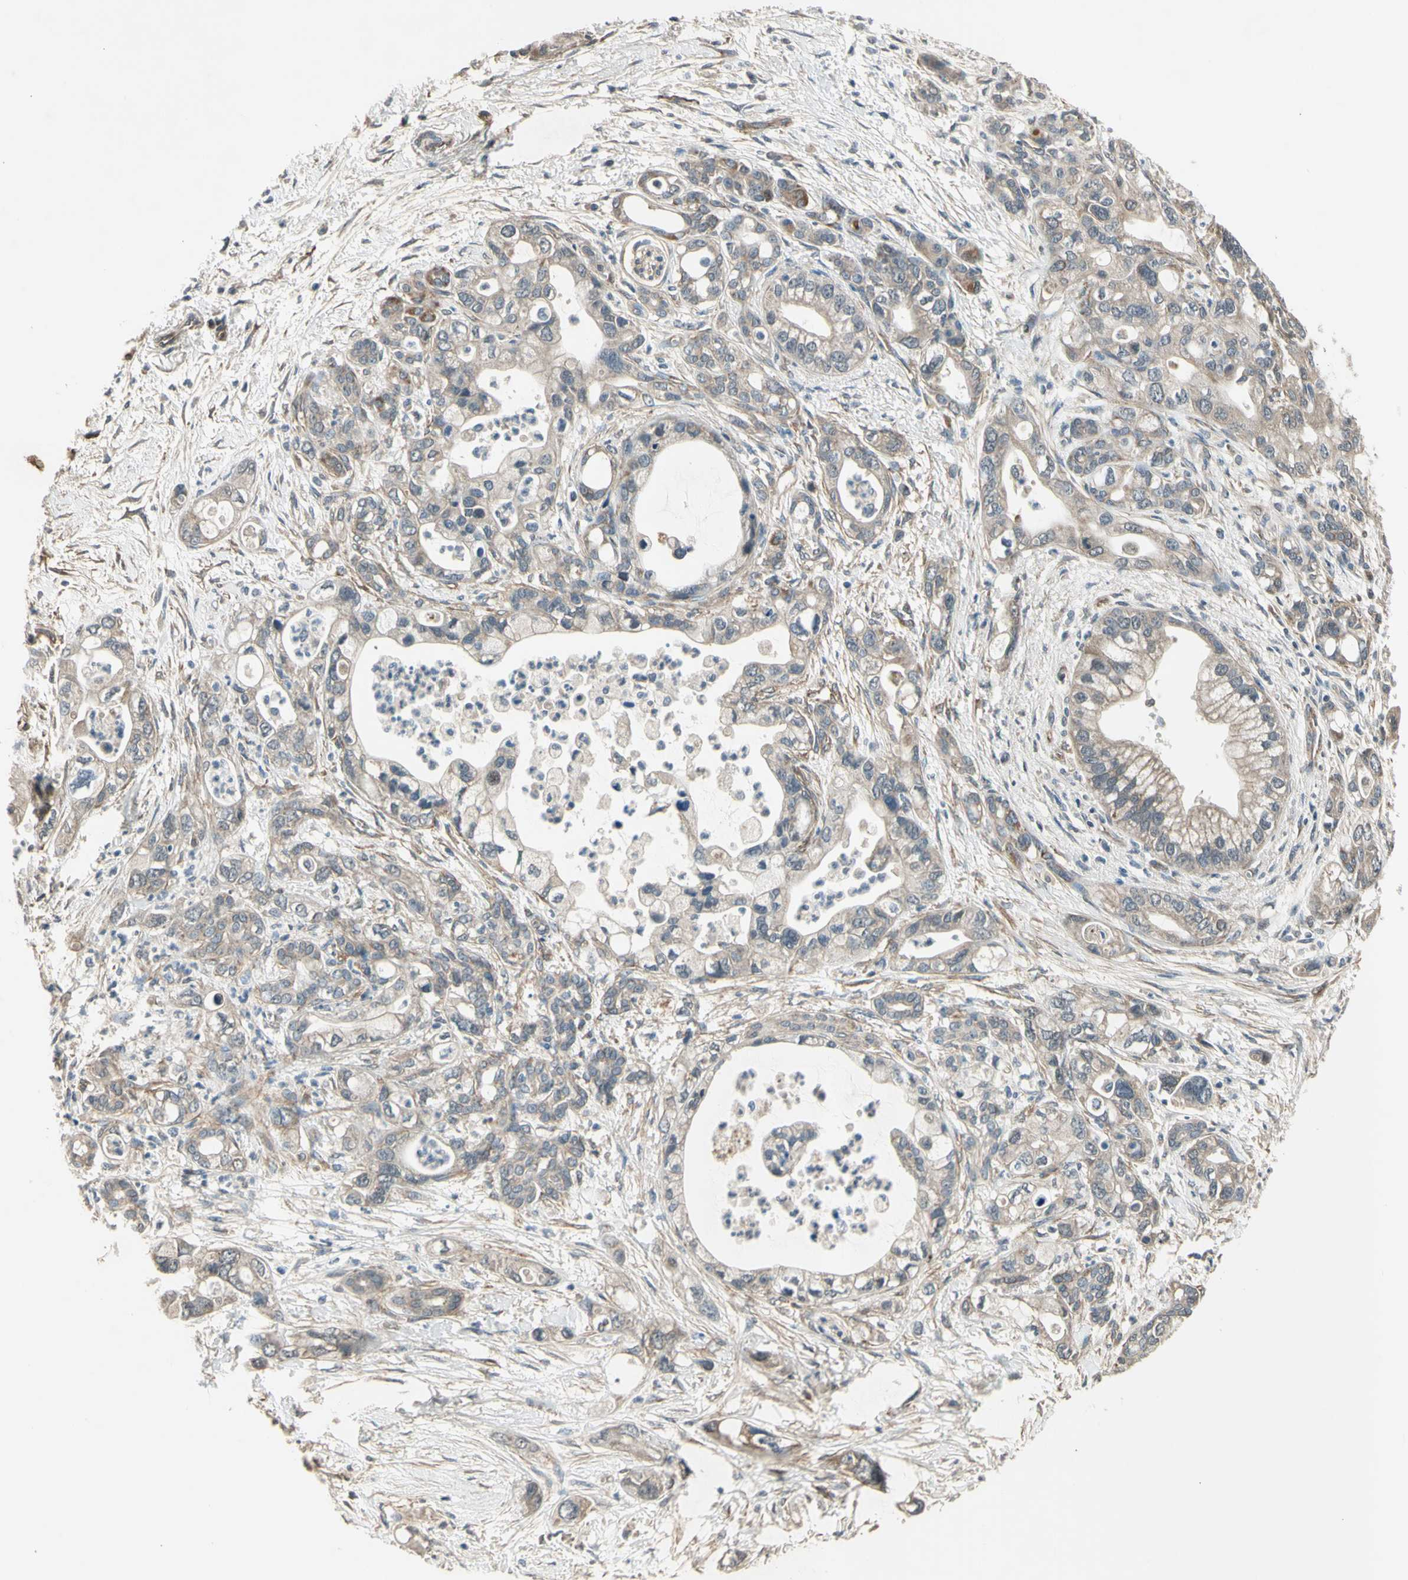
{"staining": {"intensity": "weak", "quantity": "25%-75%", "location": "cytoplasmic/membranous"}, "tissue": "pancreatic cancer", "cell_type": "Tumor cells", "image_type": "cancer", "snomed": [{"axis": "morphology", "description": "Adenocarcinoma, NOS"}, {"axis": "topography", "description": "Pancreas"}], "caption": "Adenocarcinoma (pancreatic) tissue displays weak cytoplasmic/membranous staining in about 25%-75% of tumor cells (DAB (3,3'-diaminobenzidine) = brown stain, brightfield microscopy at high magnification).", "gene": "EFNB2", "patient": {"sex": "male", "age": 70}}